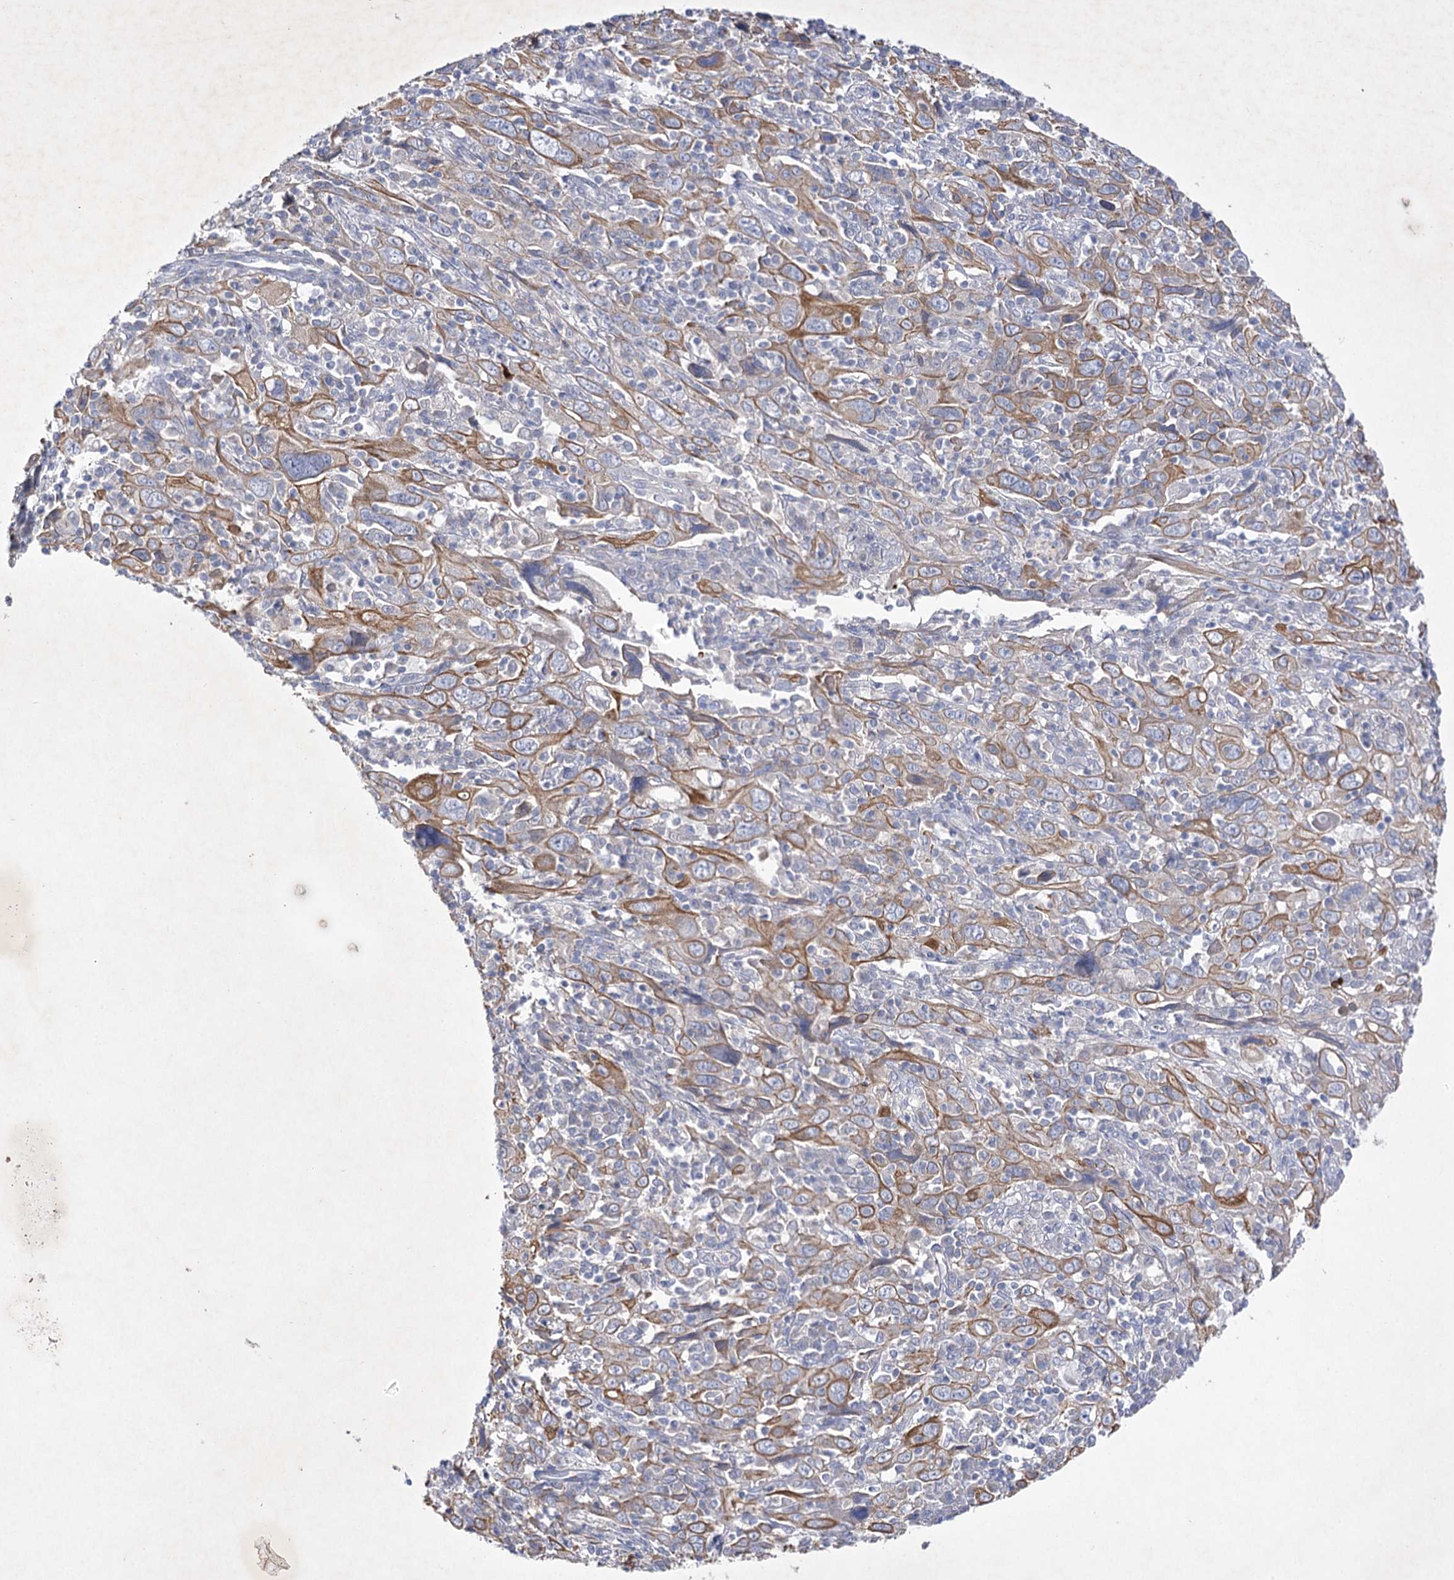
{"staining": {"intensity": "moderate", "quantity": ">75%", "location": "cytoplasmic/membranous"}, "tissue": "cervical cancer", "cell_type": "Tumor cells", "image_type": "cancer", "snomed": [{"axis": "morphology", "description": "Squamous cell carcinoma, NOS"}, {"axis": "topography", "description": "Cervix"}], "caption": "Squamous cell carcinoma (cervical) stained with immunohistochemistry reveals moderate cytoplasmic/membranous positivity in about >75% of tumor cells. Nuclei are stained in blue.", "gene": "COX15", "patient": {"sex": "female", "age": 46}}